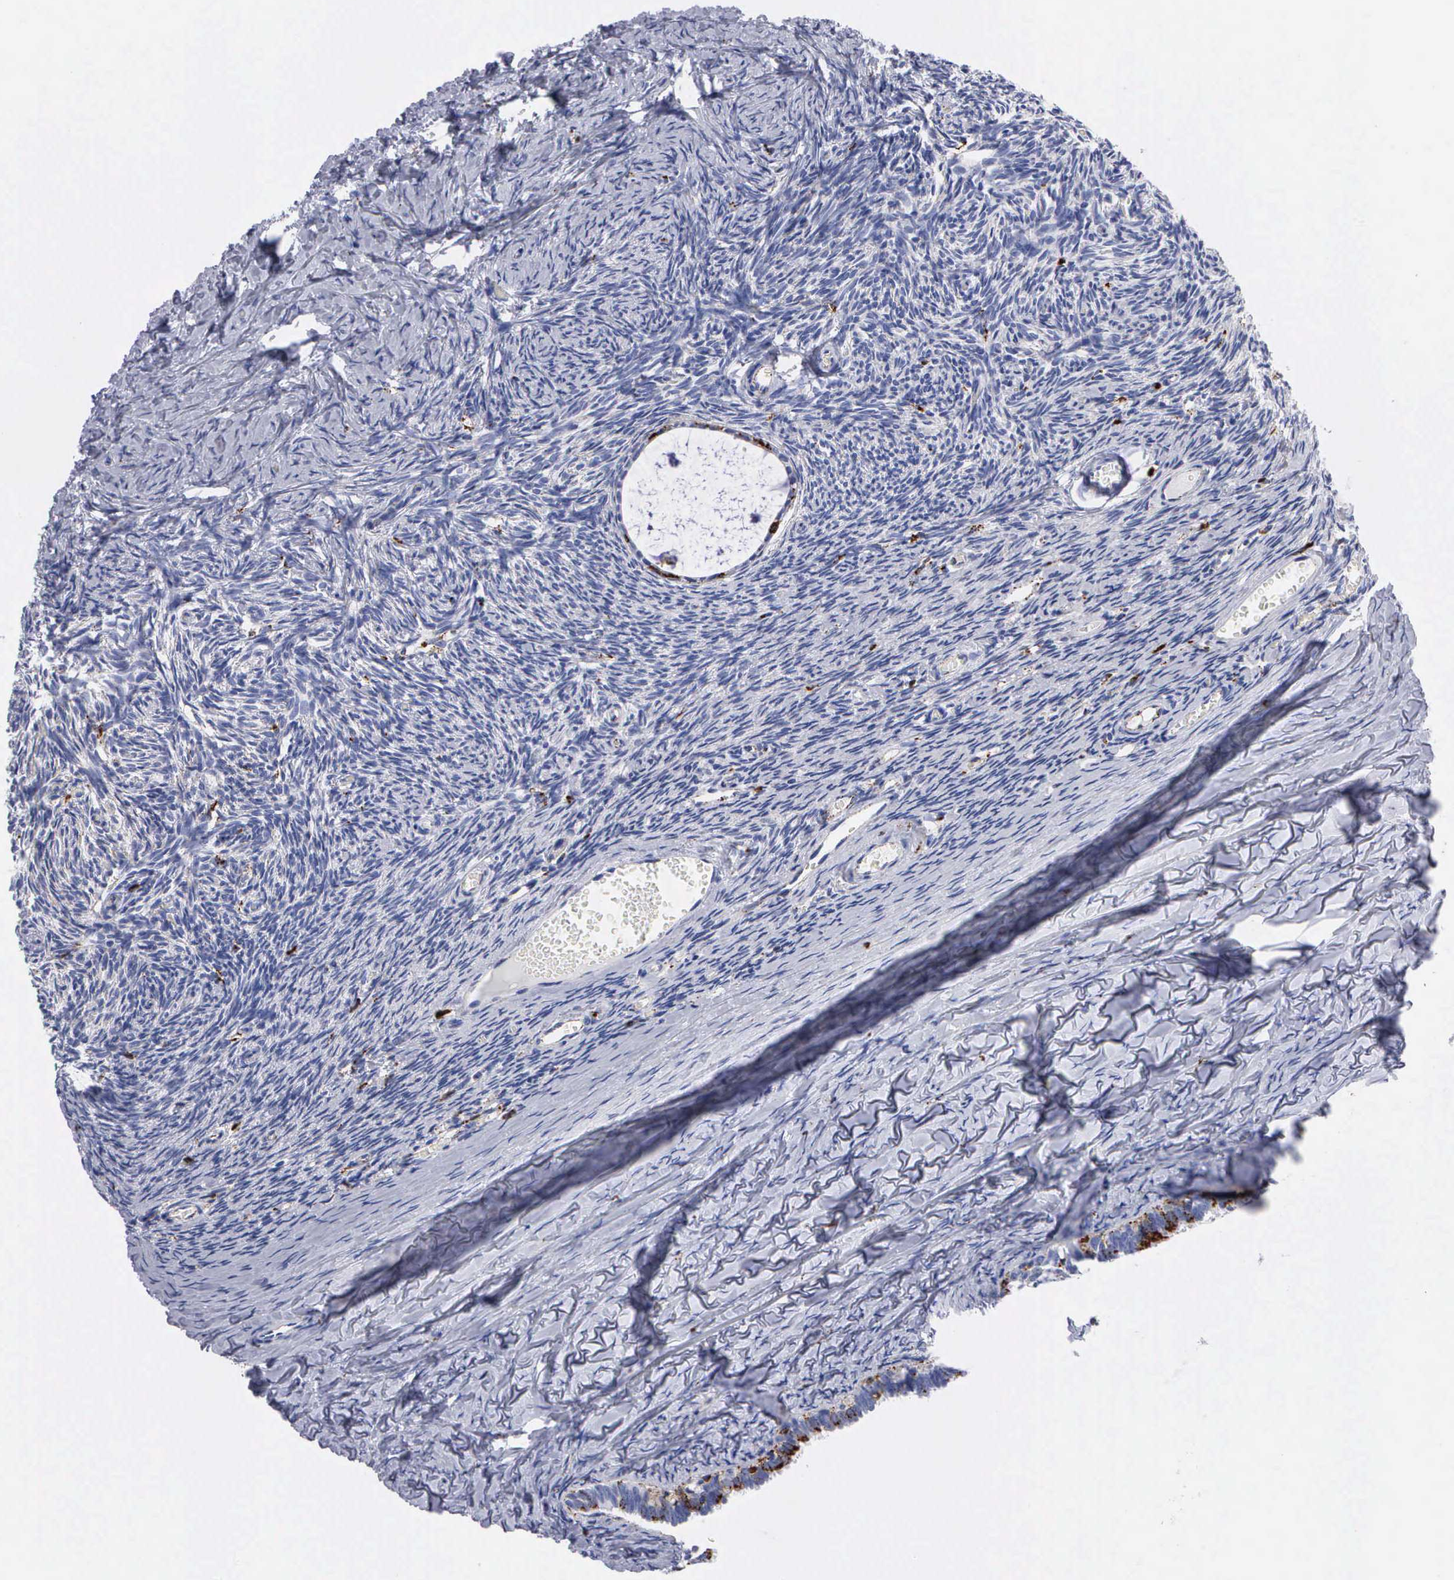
{"staining": {"intensity": "moderate", "quantity": "25%-75%", "location": "cytoplasmic/membranous"}, "tissue": "ovary", "cell_type": "Follicle cells", "image_type": "normal", "snomed": [{"axis": "morphology", "description": "Normal tissue, NOS"}, {"axis": "topography", "description": "Ovary"}], "caption": "A histopathology image of human ovary stained for a protein exhibits moderate cytoplasmic/membranous brown staining in follicle cells. (brown staining indicates protein expression, while blue staining denotes nuclei).", "gene": "CTSH", "patient": {"sex": "female", "age": 59}}